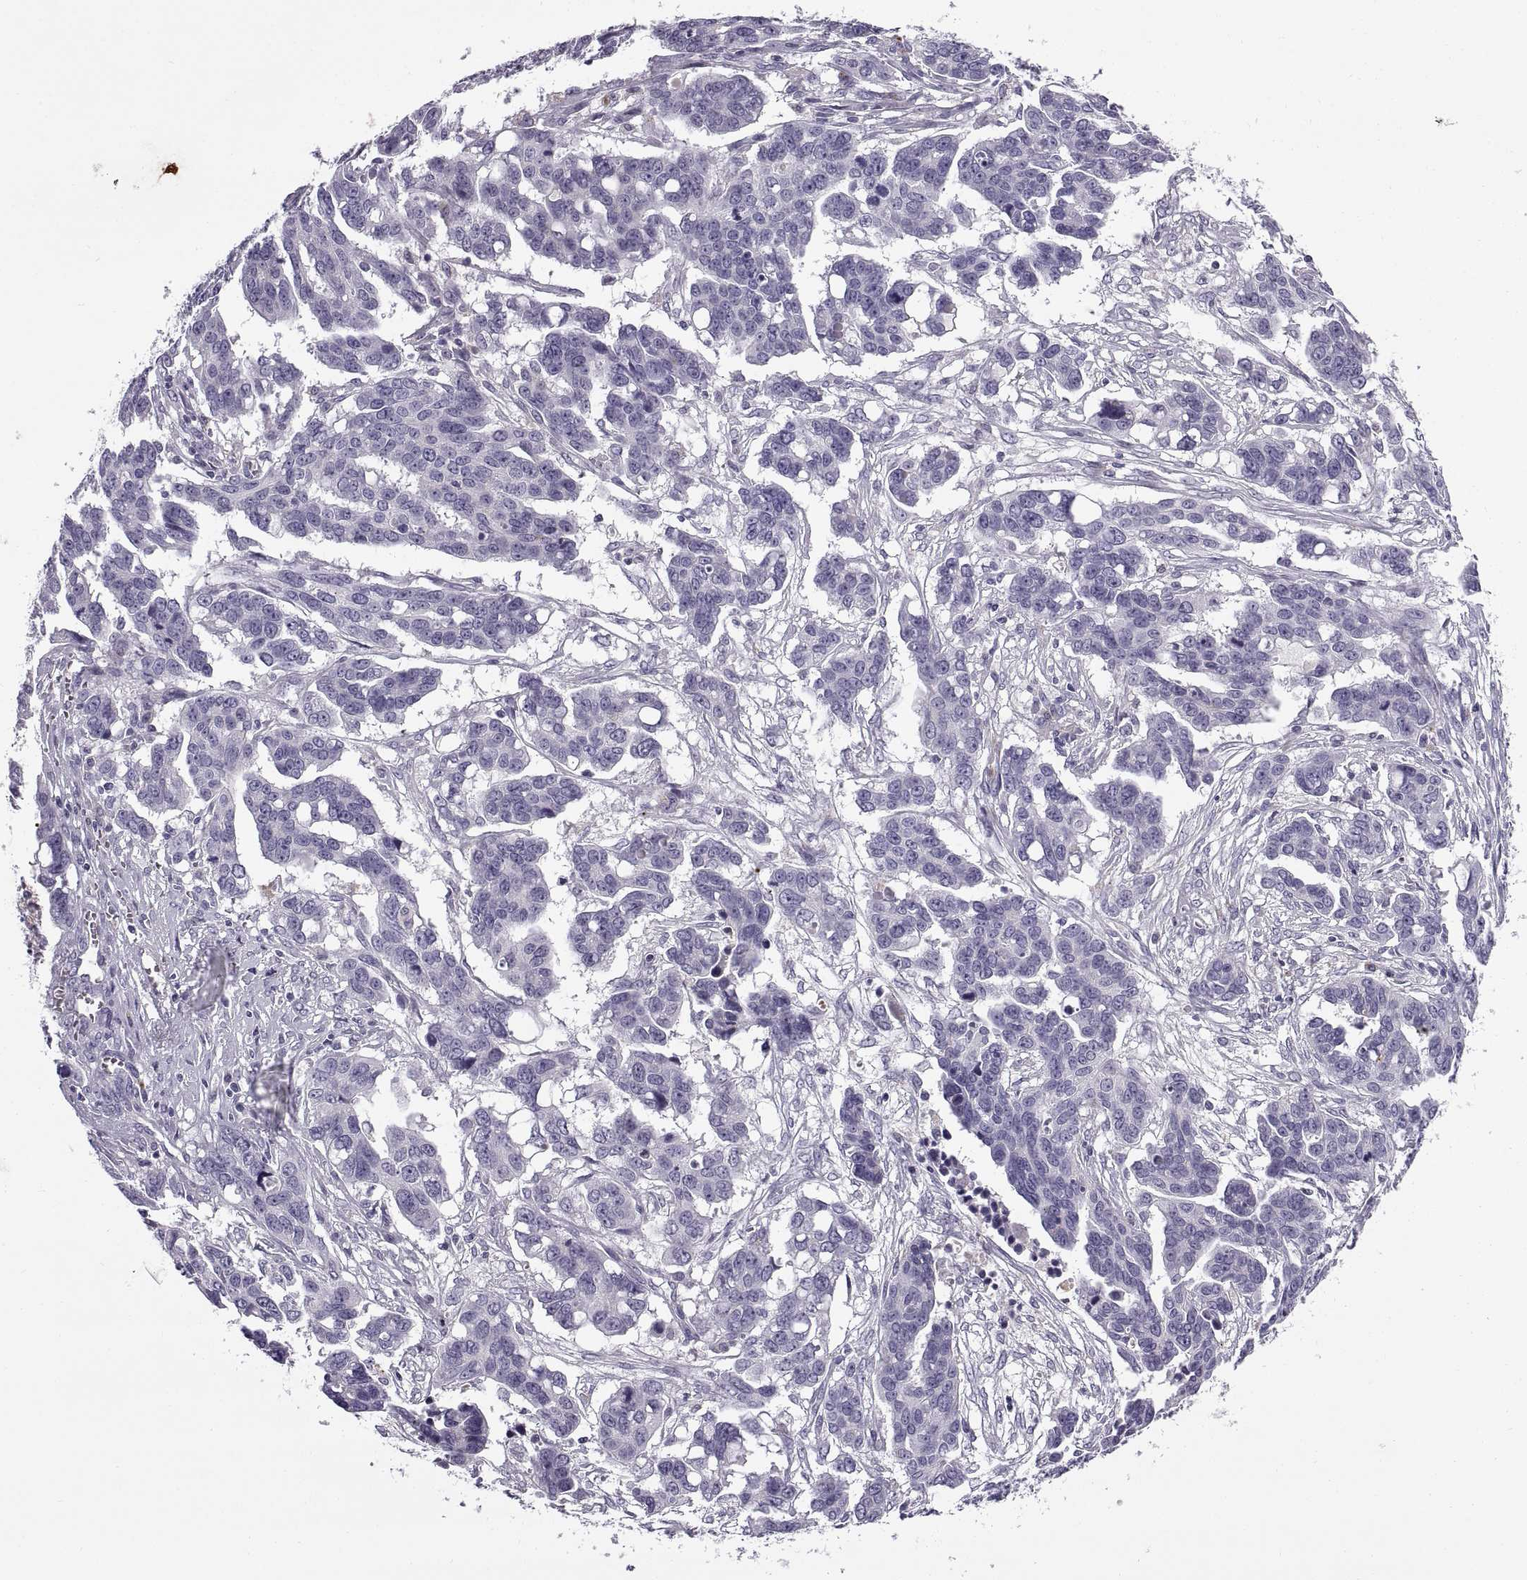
{"staining": {"intensity": "negative", "quantity": "none", "location": "none"}, "tissue": "ovarian cancer", "cell_type": "Tumor cells", "image_type": "cancer", "snomed": [{"axis": "morphology", "description": "Carcinoma, endometroid"}, {"axis": "topography", "description": "Ovary"}], "caption": "Ovarian cancer (endometroid carcinoma) was stained to show a protein in brown. There is no significant expression in tumor cells.", "gene": "CALCR", "patient": {"sex": "female", "age": 78}}